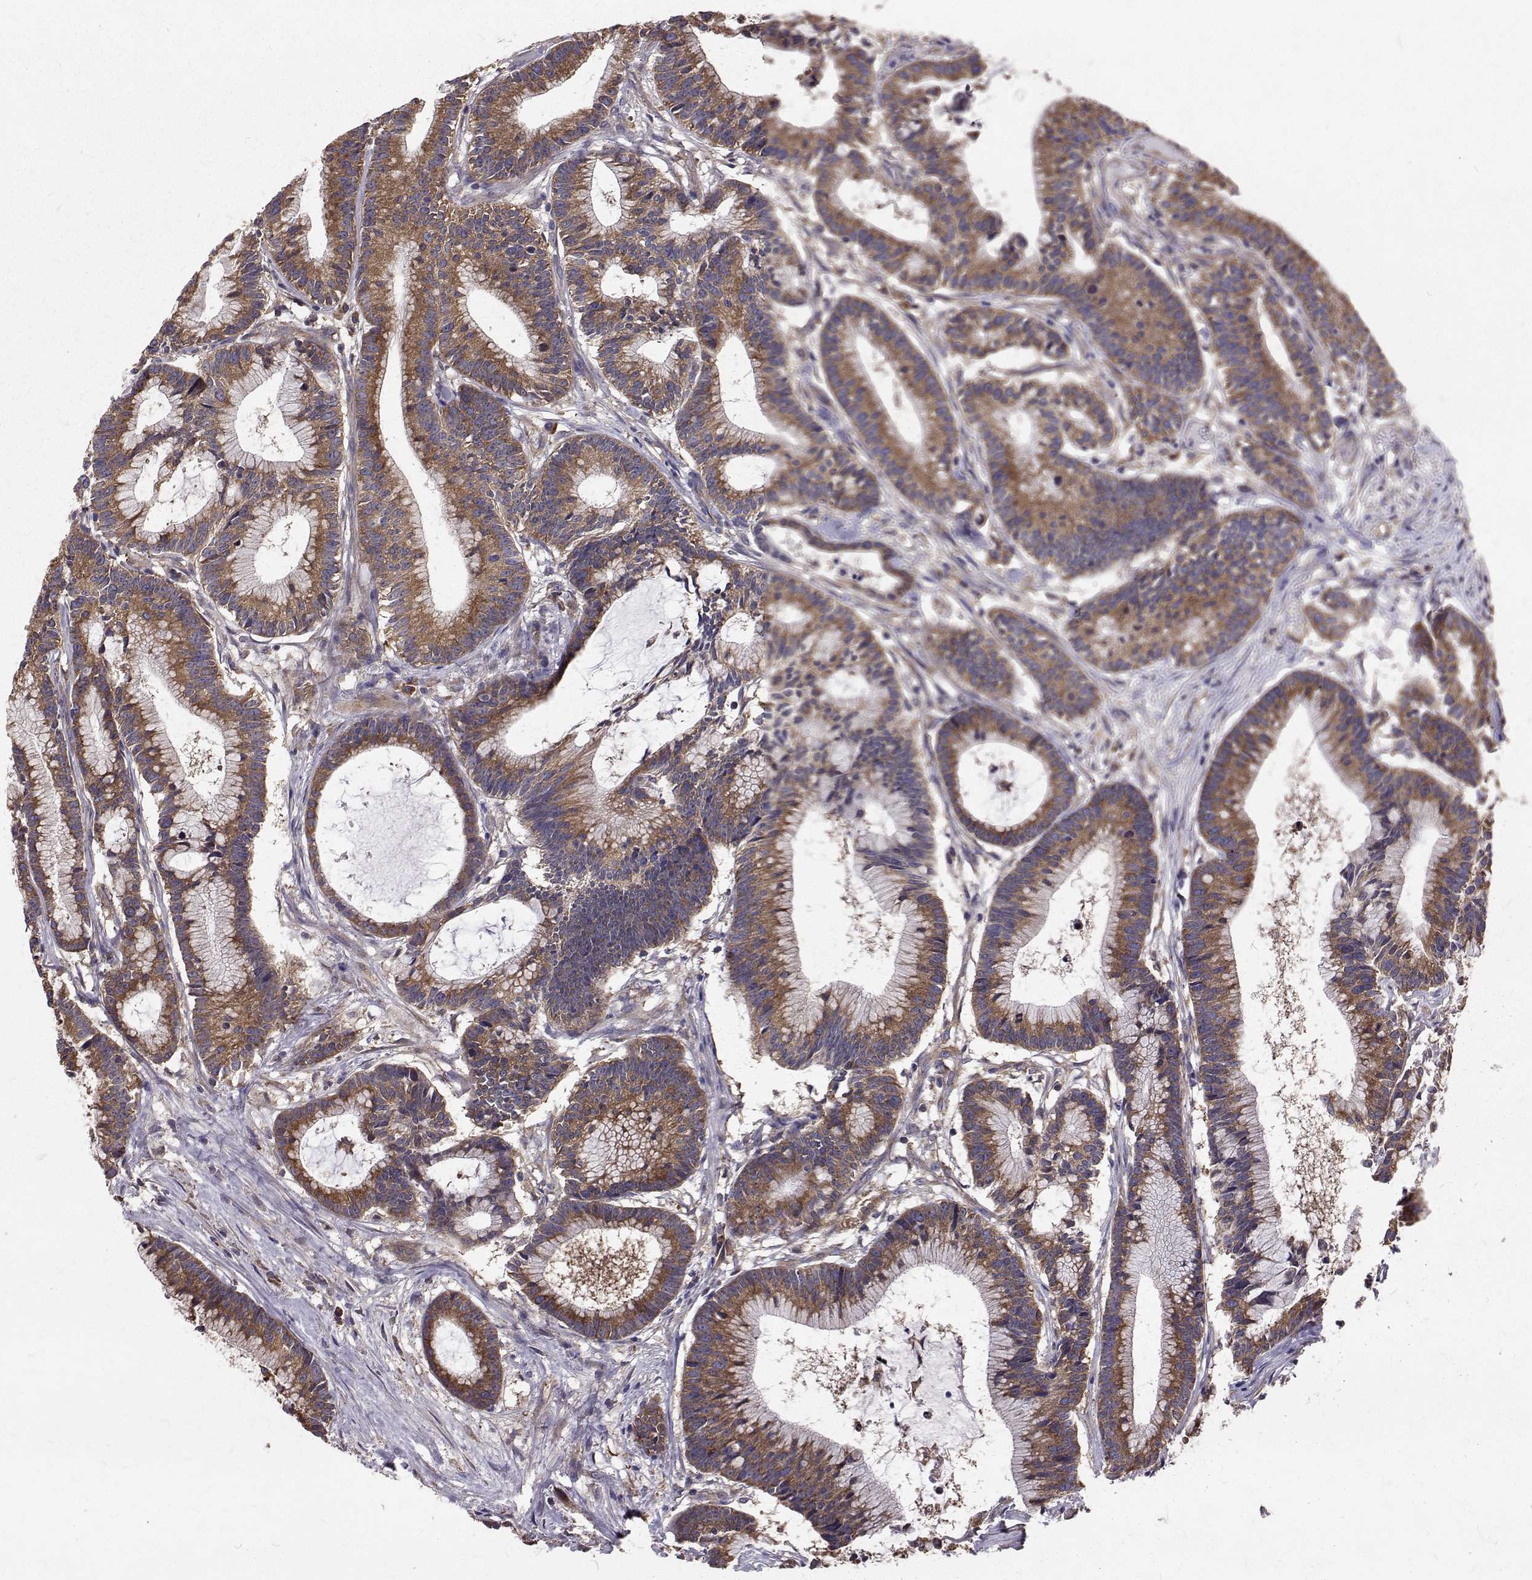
{"staining": {"intensity": "moderate", "quantity": ">75%", "location": "cytoplasmic/membranous"}, "tissue": "colorectal cancer", "cell_type": "Tumor cells", "image_type": "cancer", "snomed": [{"axis": "morphology", "description": "Adenocarcinoma, NOS"}, {"axis": "topography", "description": "Colon"}], "caption": "Human adenocarcinoma (colorectal) stained with a brown dye shows moderate cytoplasmic/membranous positive positivity in approximately >75% of tumor cells.", "gene": "FARSB", "patient": {"sex": "female", "age": 78}}